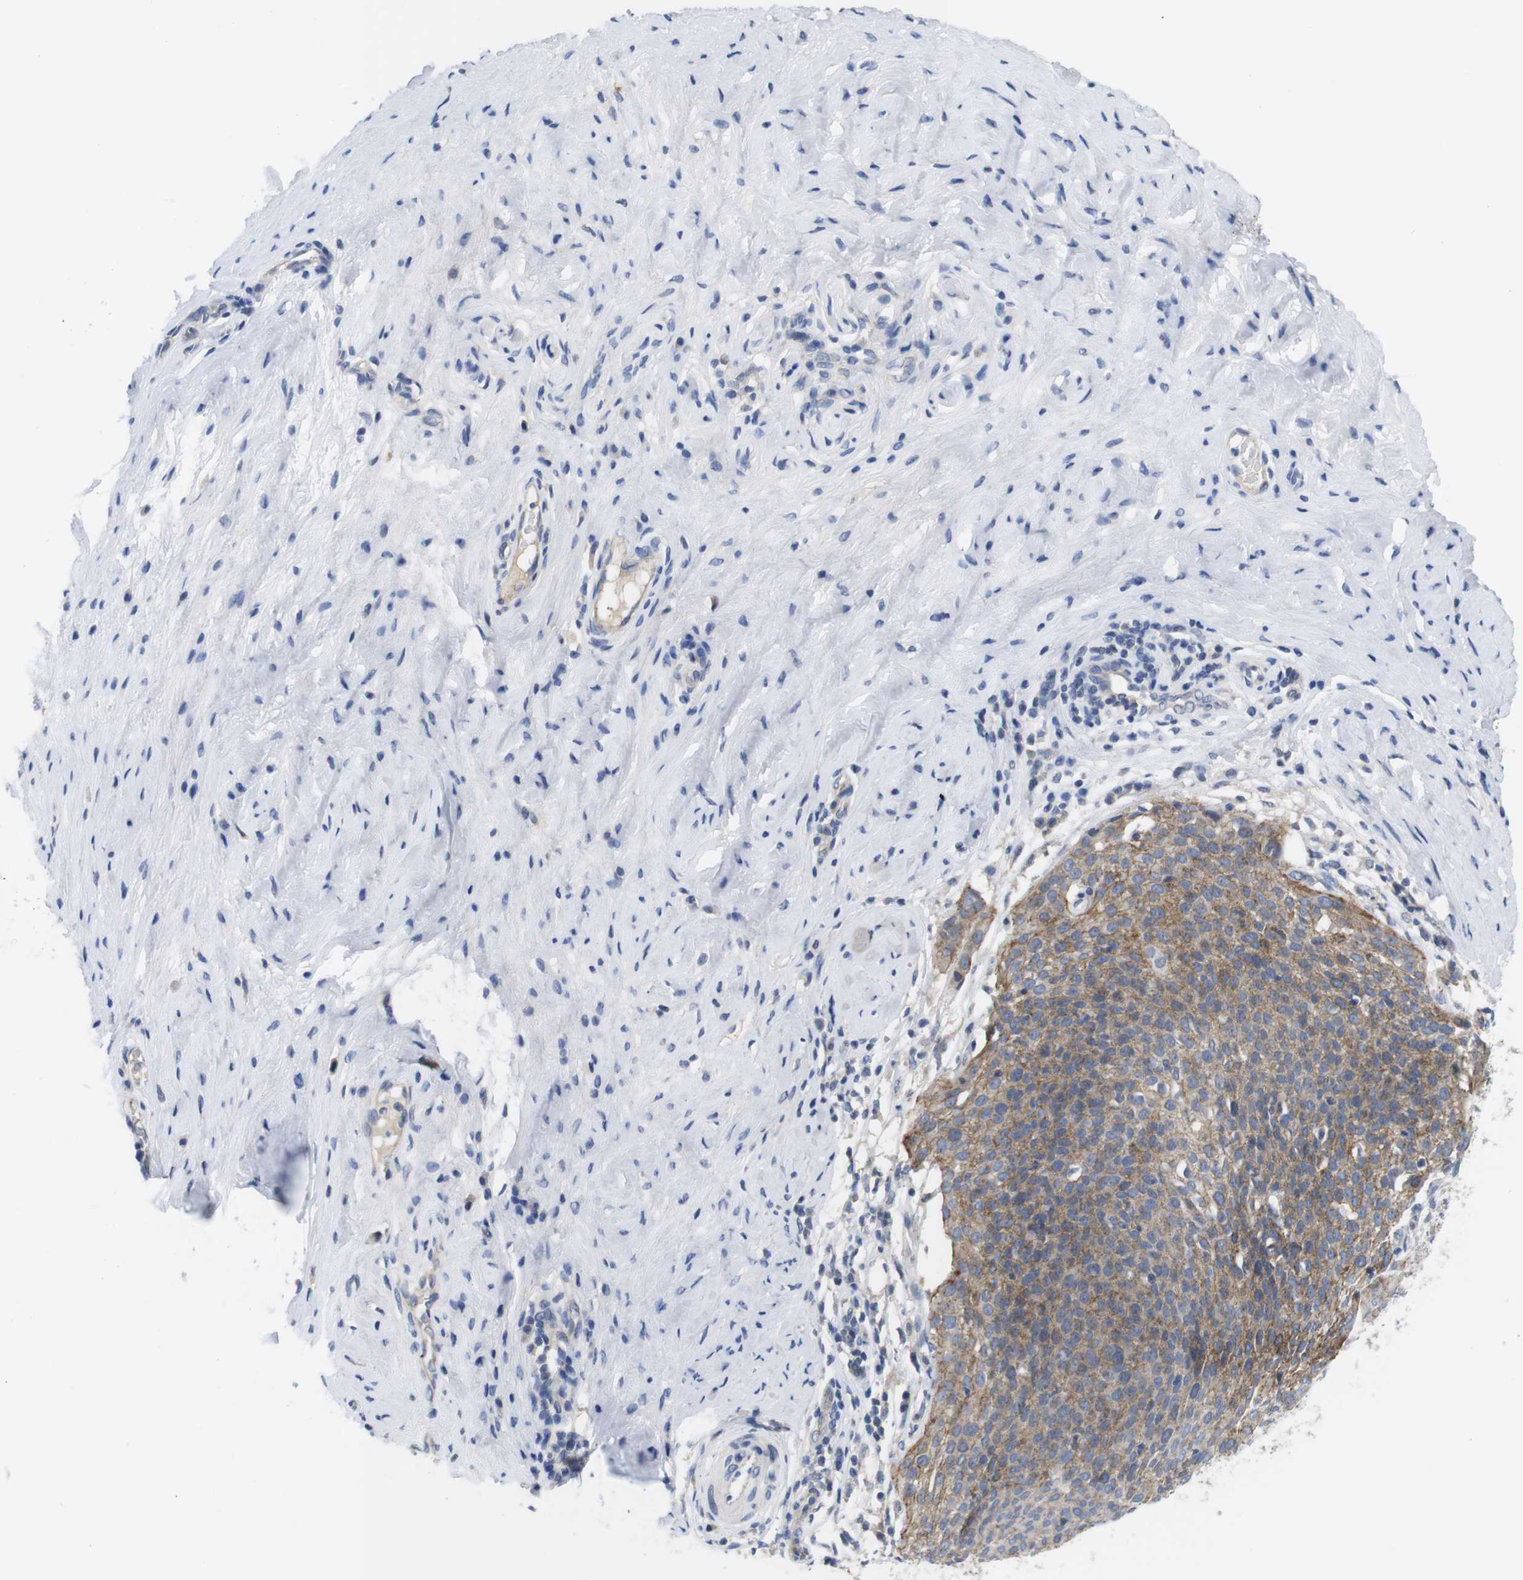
{"staining": {"intensity": "moderate", "quantity": ">75%", "location": "cytoplasmic/membranous"}, "tissue": "cervical cancer", "cell_type": "Tumor cells", "image_type": "cancer", "snomed": [{"axis": "morphology", "description": "Squamous cell carcinoma, NOS"}, {"axis": "topography", "description": "Cervix"}], "caption": "Tumor cells exhibit medium levels of moderate cytoplasmic/membranous positivity in approximately >75% of cells in human cervical squamous cell carcinoma.", "gene": "SCRIB", "patient": {"sex": "female", "age": 51}}